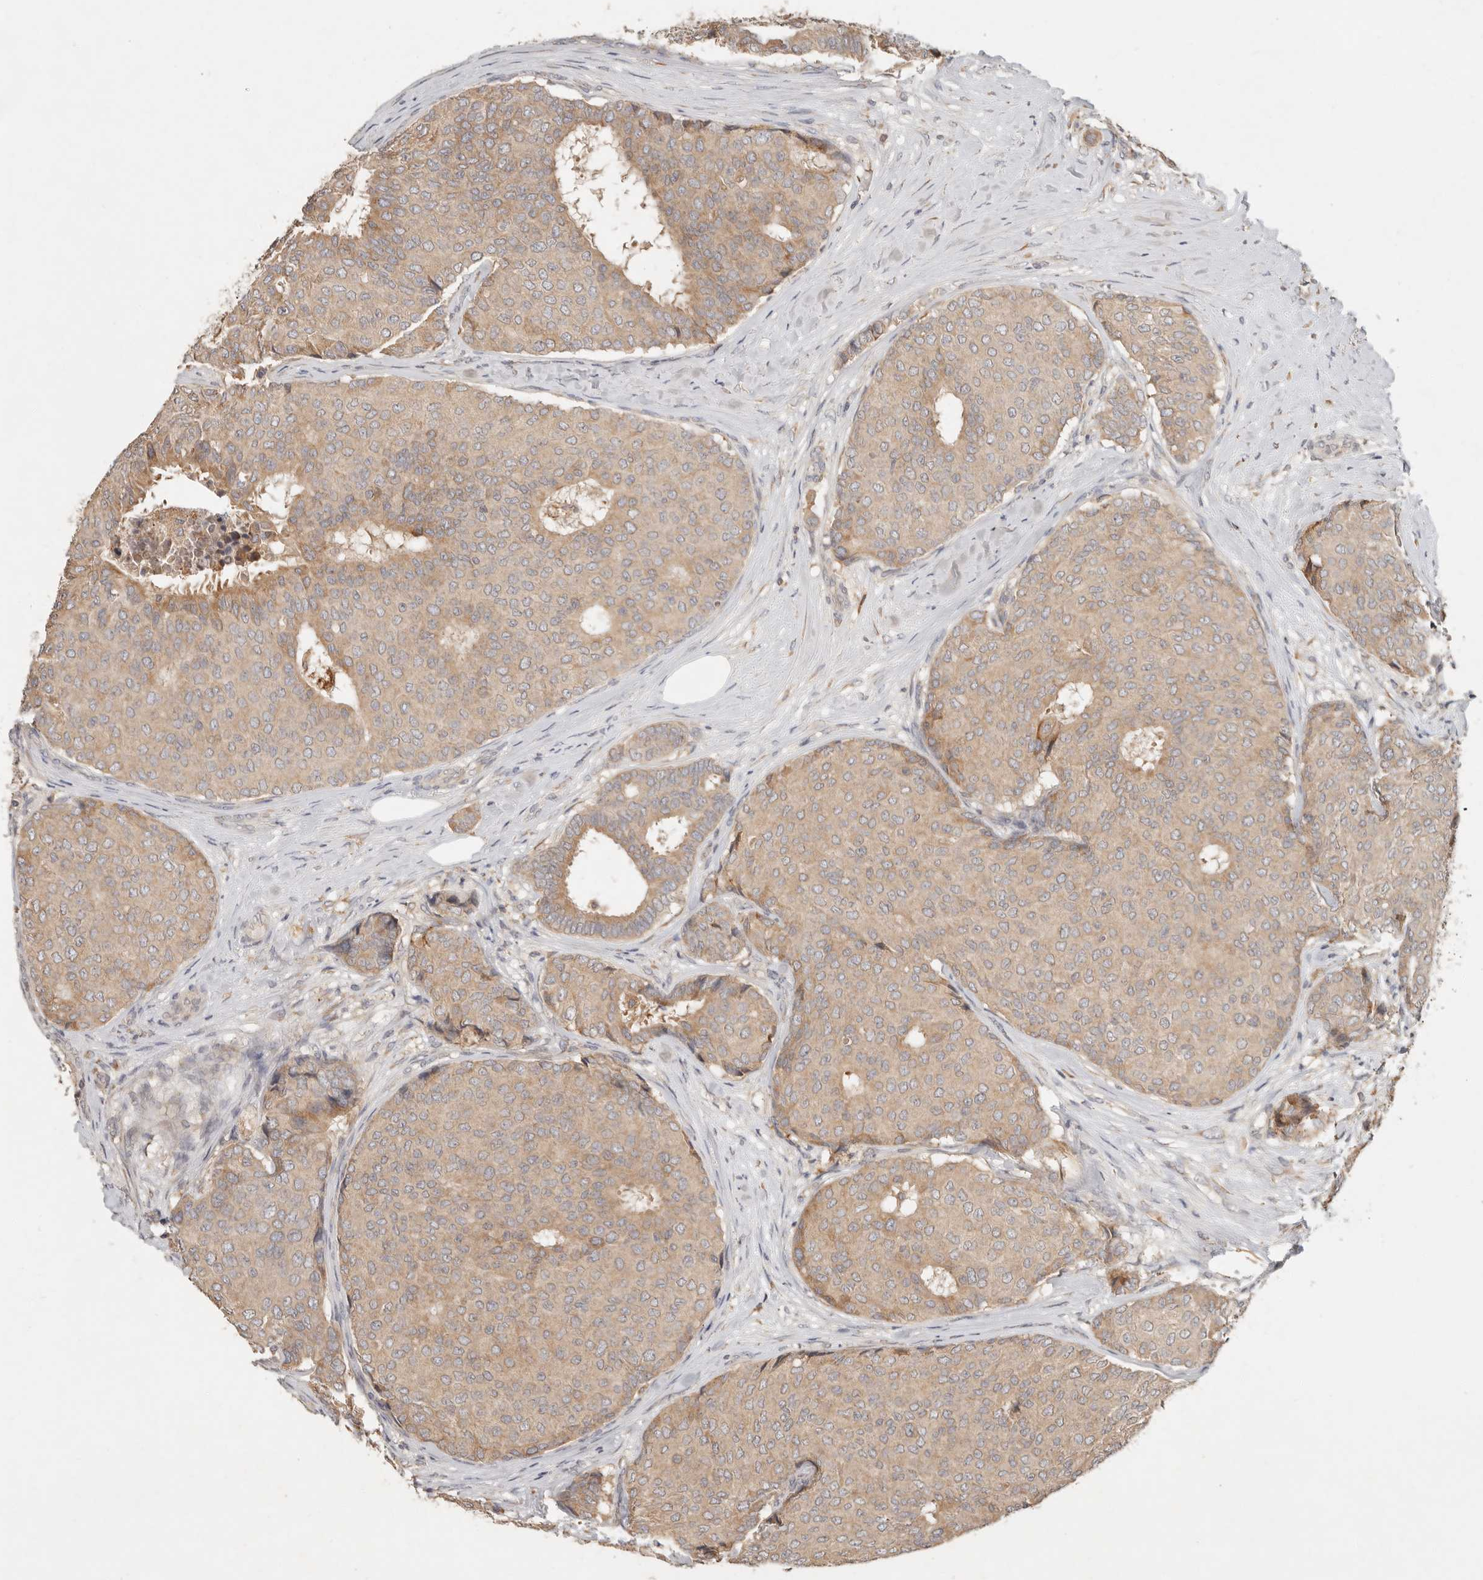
{"staining": {"intensity": "moderate", "quantity": ">75%", "location": "cytoplasmic/membranous"}, "tissue": "breast cancer", "cell_type": "Tumor cells", "image_type": "cancer", "snomed": [{"axis": "morphology", "description": "Duct carcinoma"}, {"axis": "topography", "description": "Breast"}], "caption": "IHC of human breast cancer exhibits medium levels of moderate cytoplasmic/membranous expression in approximately >75% of tumor cells.", "gene": "ARHGEF10L", "patient": {"sex": "female", "age": 75}}